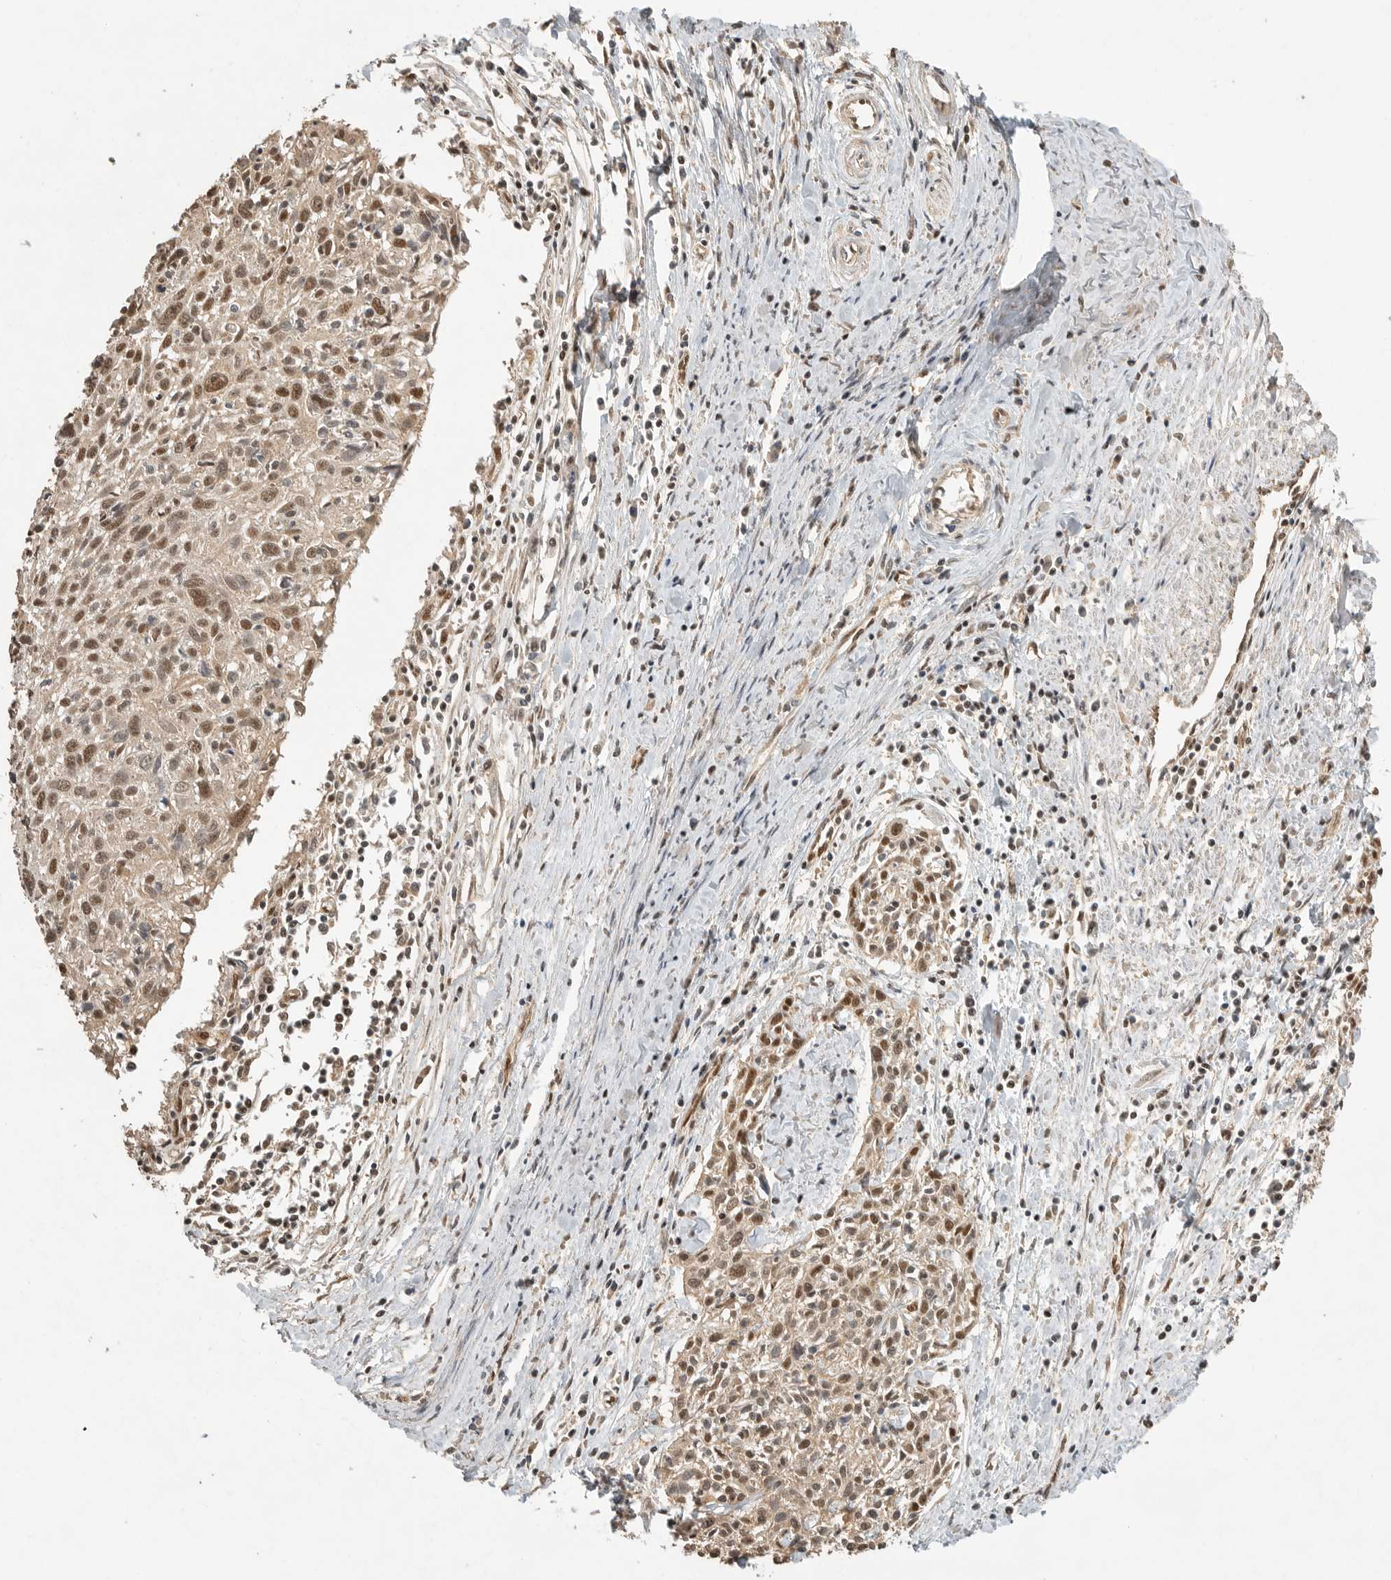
{"staining": {"intensity": "moderate", "quantity": ">75%", "location": "cytoplasmic/membranous,nuclear"}, "tissue": "cervical cancer", "cell_type": "Tumor cells", "image_type": "cancer", "snomed": [{"axis": "morphology", "description": "Squamous cell carcinoma, NOS"}, {"axis": "topography", "description": "Cervix"}], "caption": "Immunohistochemistry (IHC) (DAB (3,3'-diaminobenzidine)) staining of human cervical cancer (squamous cell carcinoma) exhibits moderate cytoplasmic/membranous and nuclear protein staining in approximately >75% of tumor cells.", "gene": "DFFA", "patient": {"sex": "female", "age": 51}}